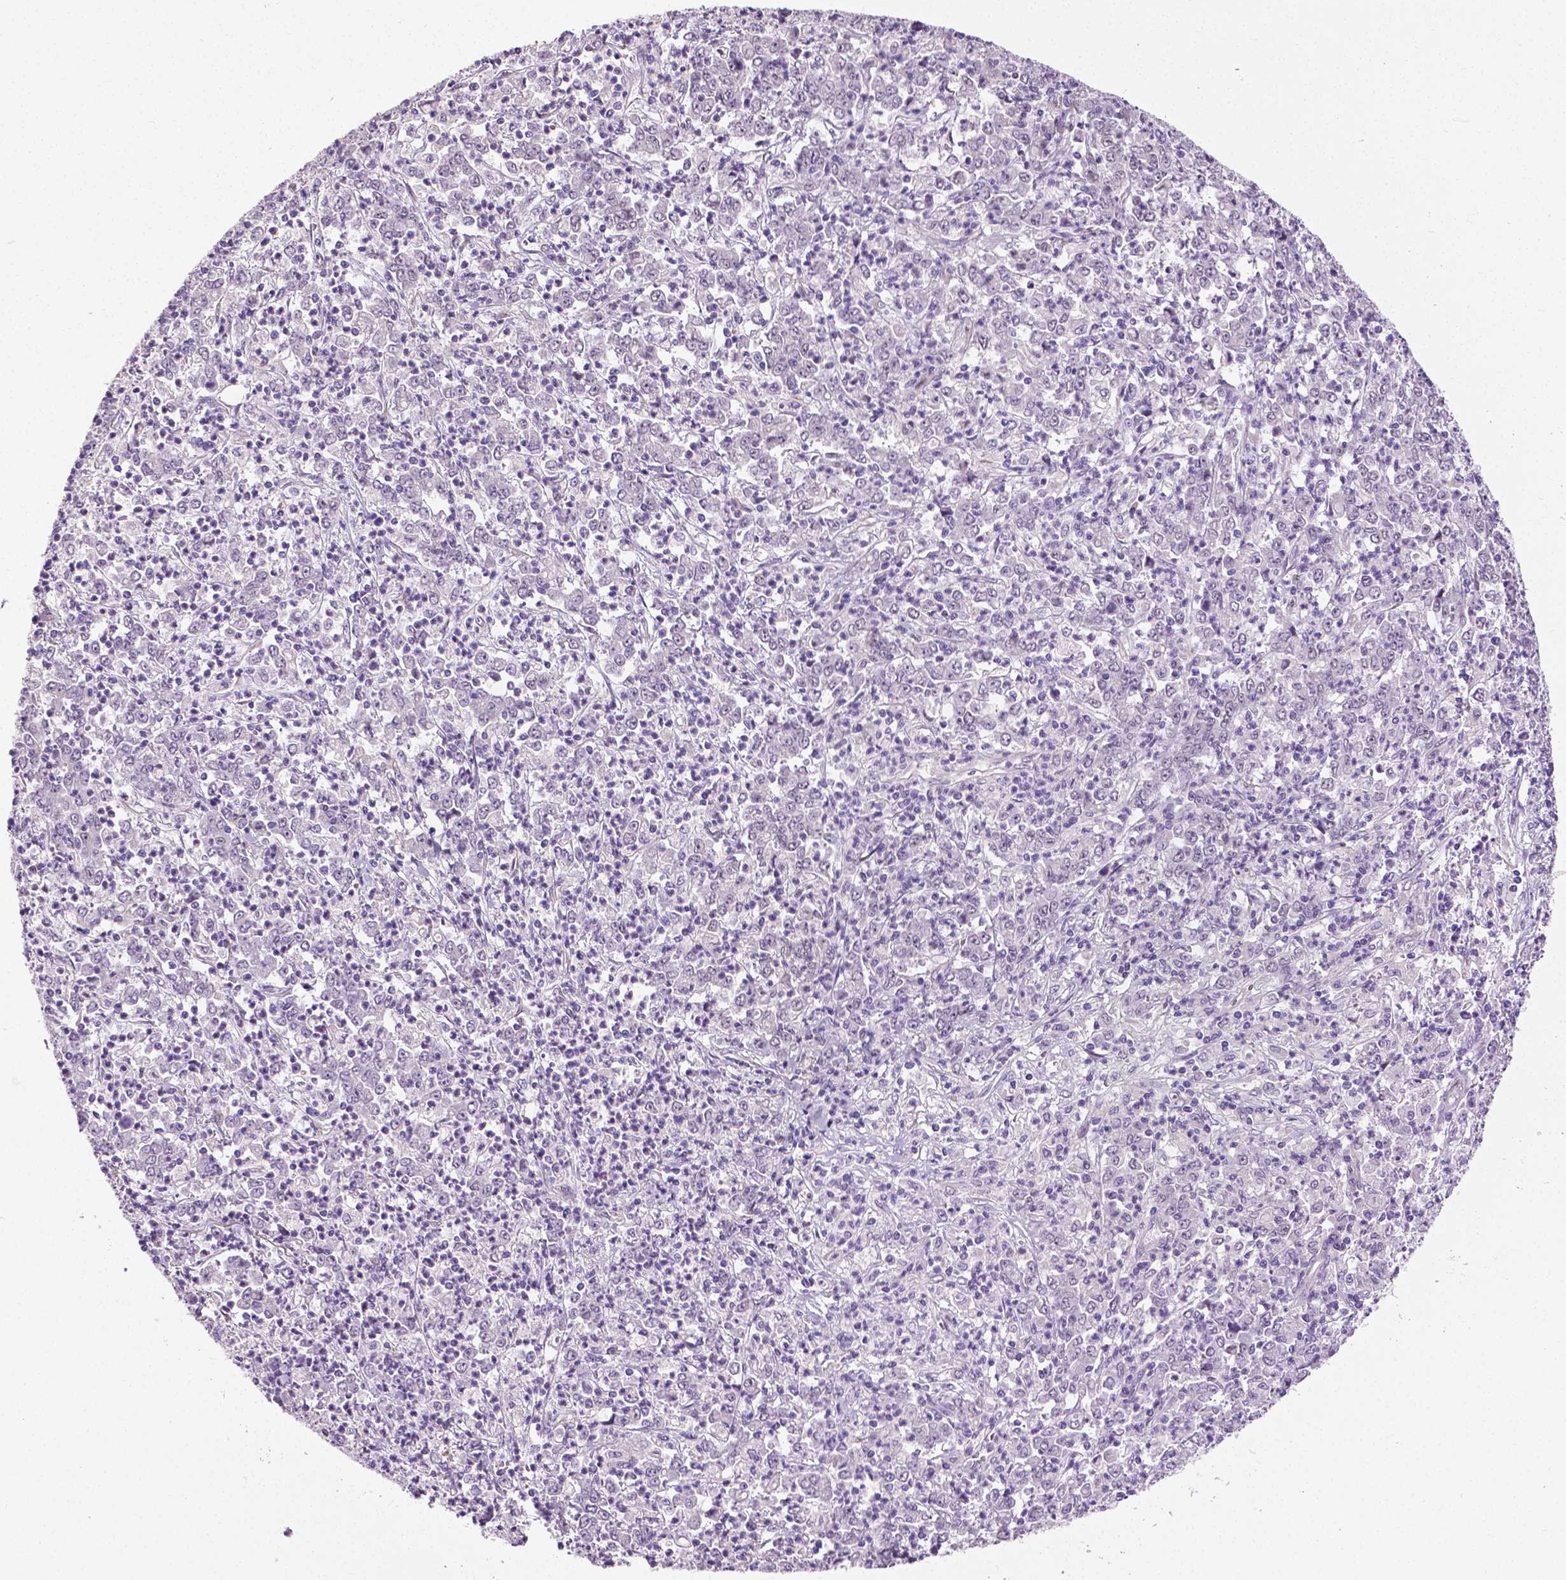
{"staining": {"intensity": "negative", "quantity": "none", "location": "none"}, "tissue": "stomach cancer", "cell_type": "Tumor cells", "image_type": "cancer", "snomed": [{"axis": "morphology", "description": "Adenocarcinoma, NOS"}, {"axis": "topography", "description": "Stomach, lower"}], "caption": "Immunohistochemistry (IHC) photomicrograph of human stomach cancer stained for a protein (brown), which exhibits no expression in tumor cells.", "gene": "PTGER3", "patient": {"sex": "female", "age": 71}}